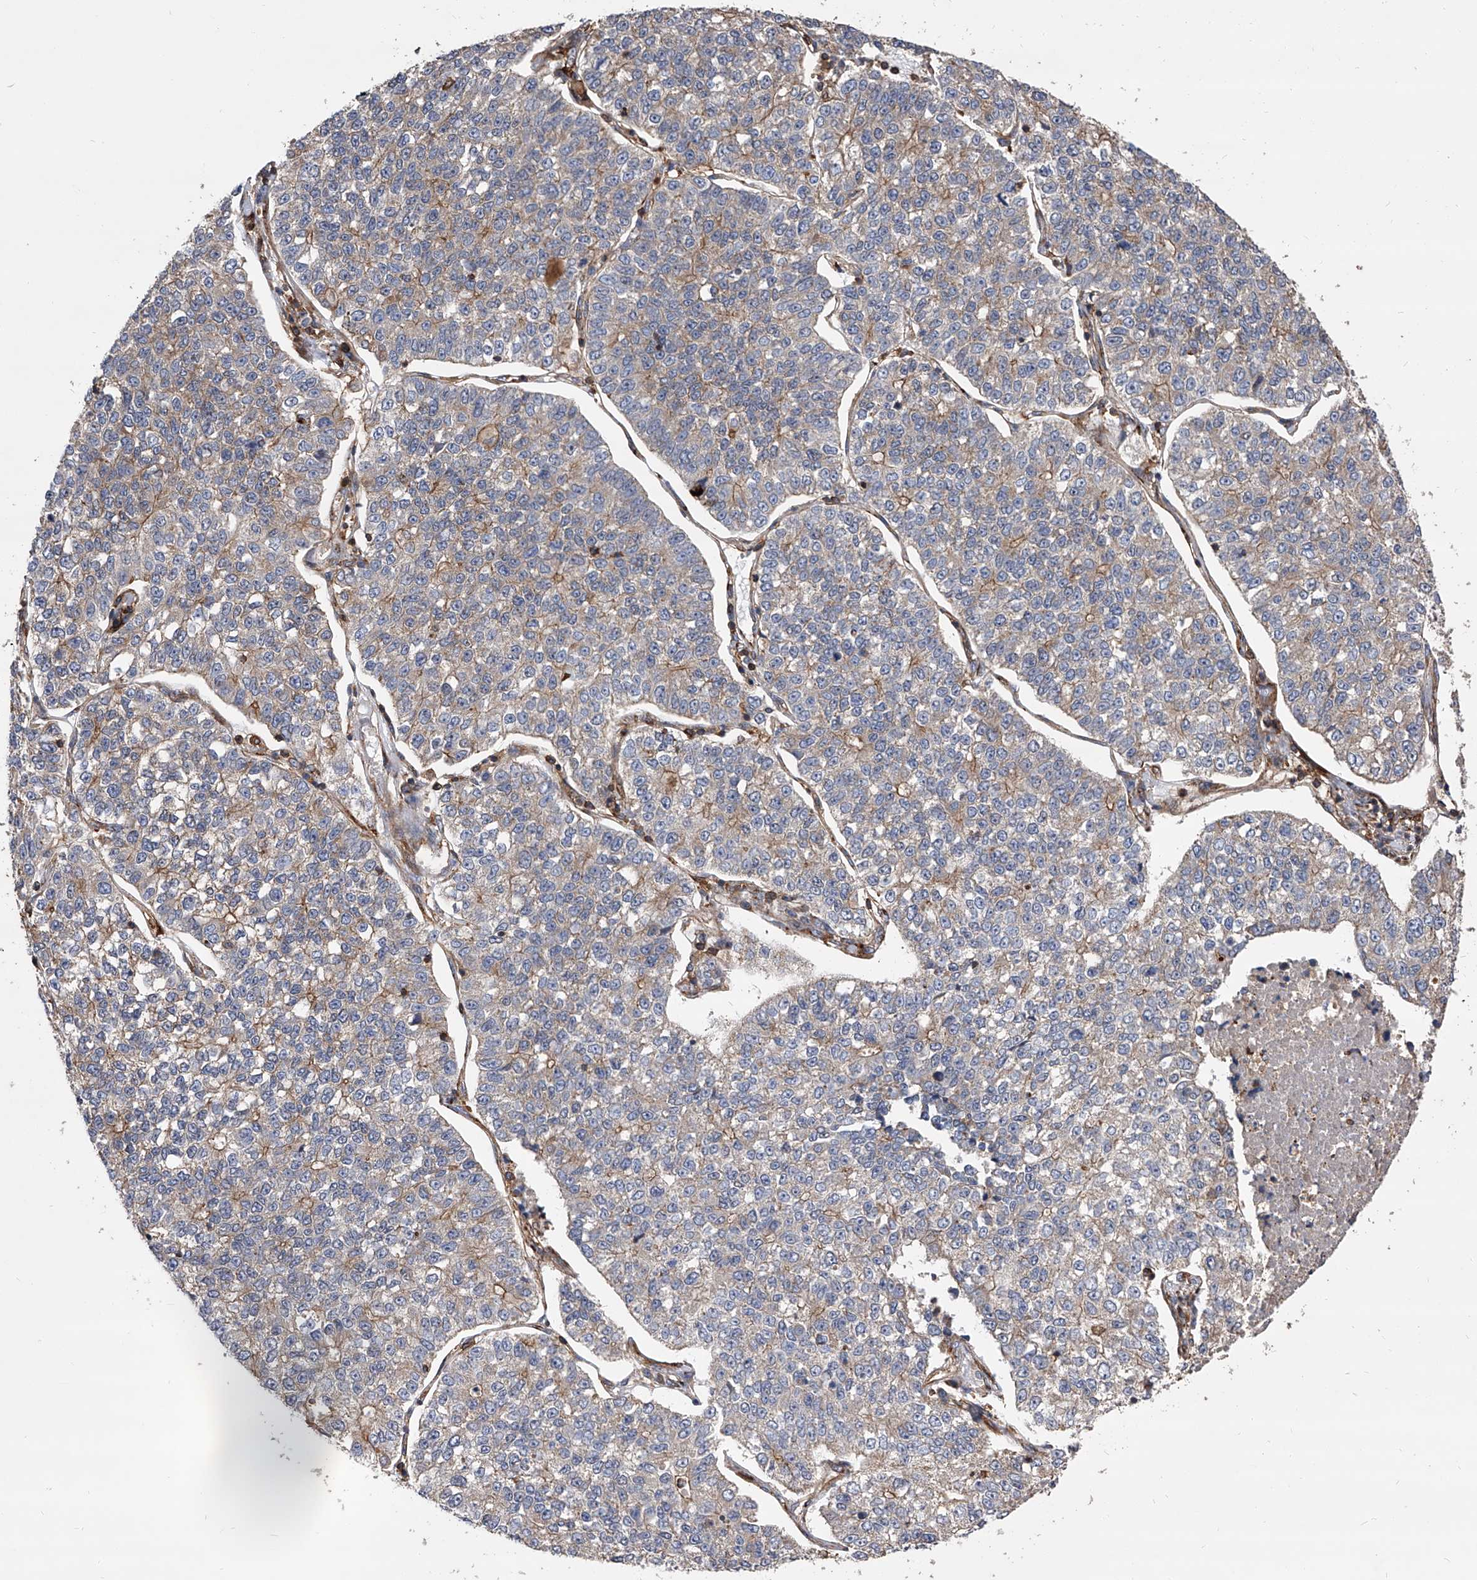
{"staining": {"intensity": "weak", "quantity": "<25%", "location": "cytoplasmic/membranous"}, "tissue": "lung cancer", "cell_type": "Tumor cells", "image_type": "cancer", "snomed": [{"axis": "morphology", "description": "Adenocarcinoma, NOS"}, {"axis": "topography", "description": "Lung"}], "caption": "Immunohistochemistry (IHC) image of neoplastic tissue: human lung cancer stained with DAB (3,3'-diaminobenzidine) reveals no significant protein expression in tumor cells.", "gene": "PISD", "patient": {"sex": "male", "age": 49}}